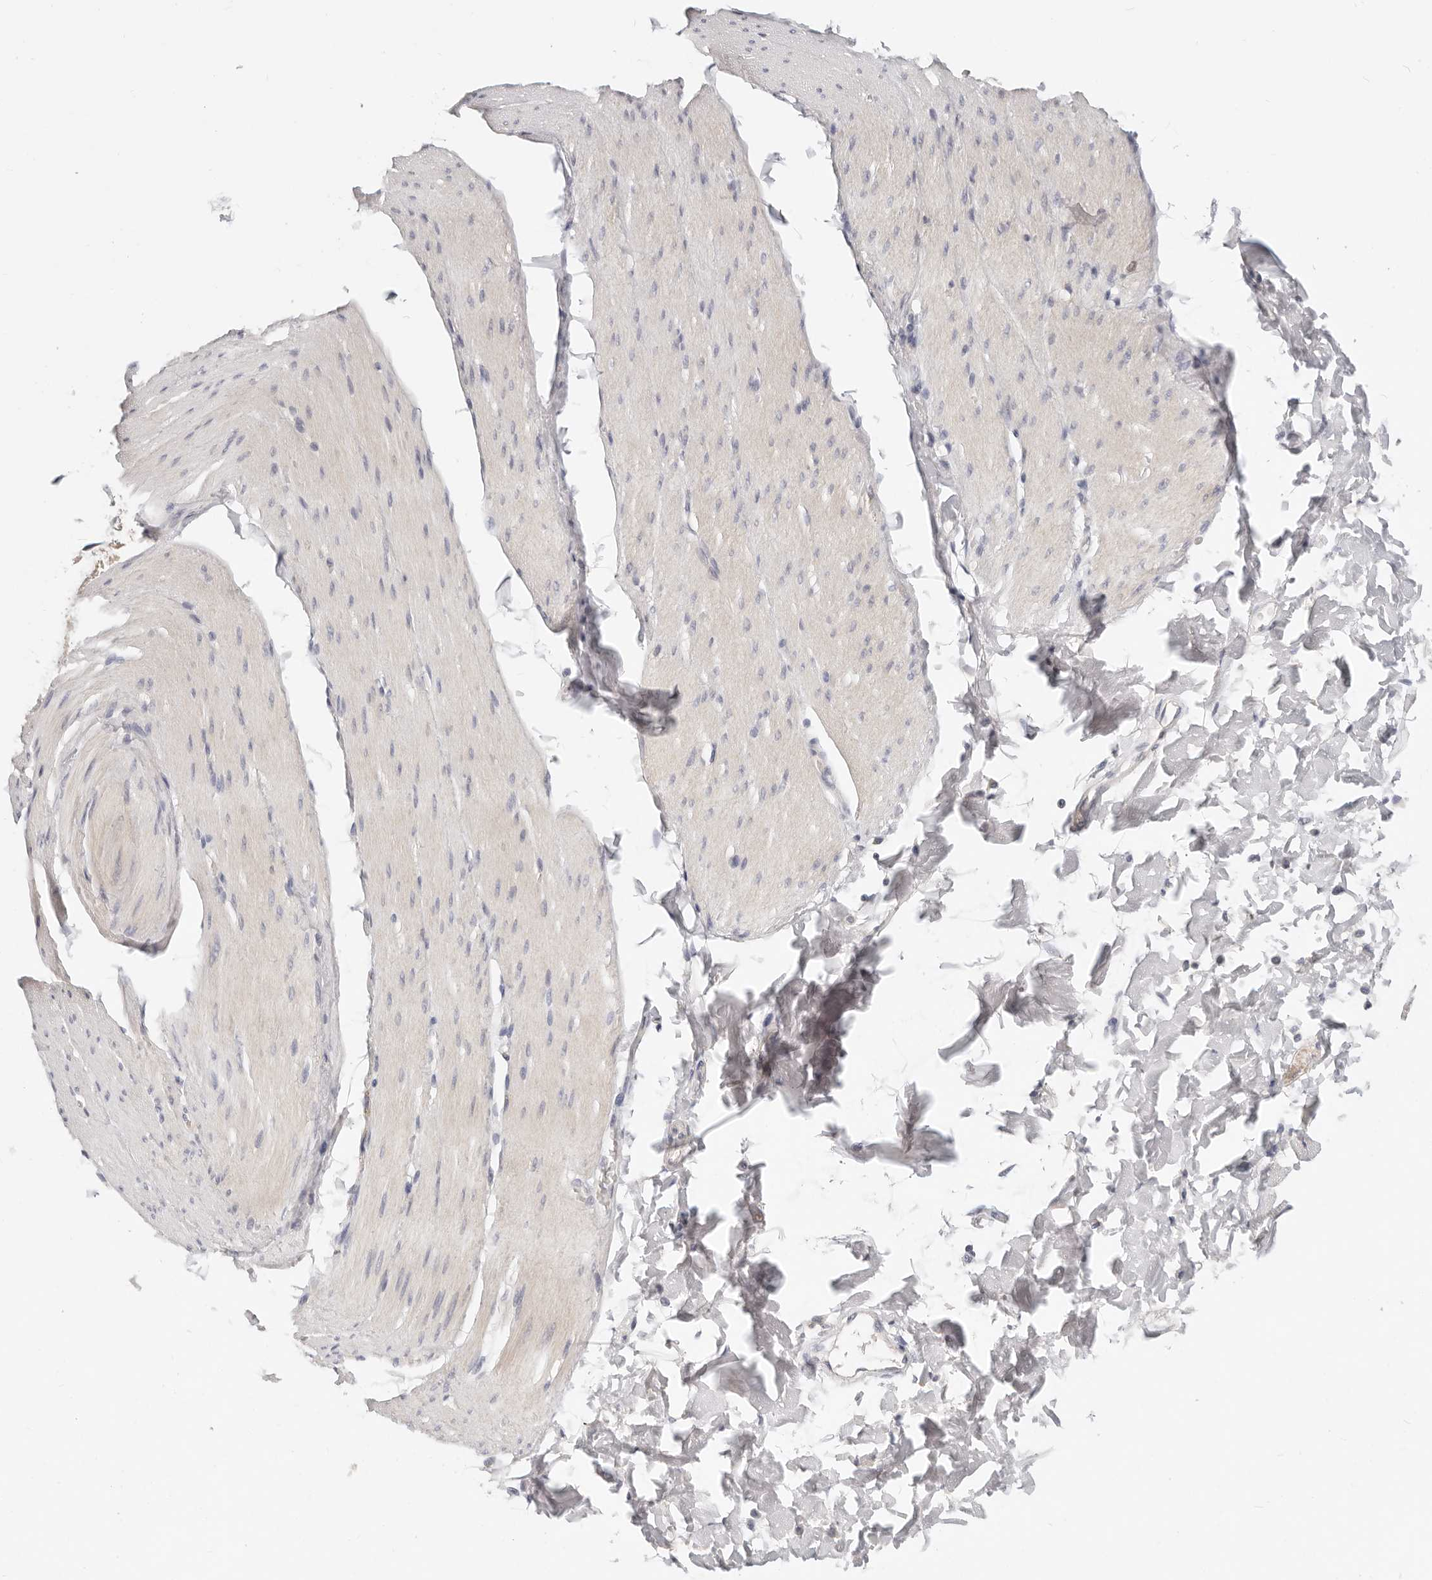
{"staining": {"intensity": "negative", "quantity": "none", "location": "none"}, "tissue": "smooth muscle", "cell_type": "Smooth muscle cells", "image_type": "normal", "snomed": [{"axis": "morphology", "description": "Normal tissue, NOS"}, {"axis": "topography", "description": "Smooth muscle"}, {"axis": "topography", "description": "Small intestine"}], "caption": "Benign smooth muscle was stained to show a protein in brown. There is no significant expression in smooth muscle cells.", "gene": "TMEM63B", "patient": {"sex": "female", "age": 84}}